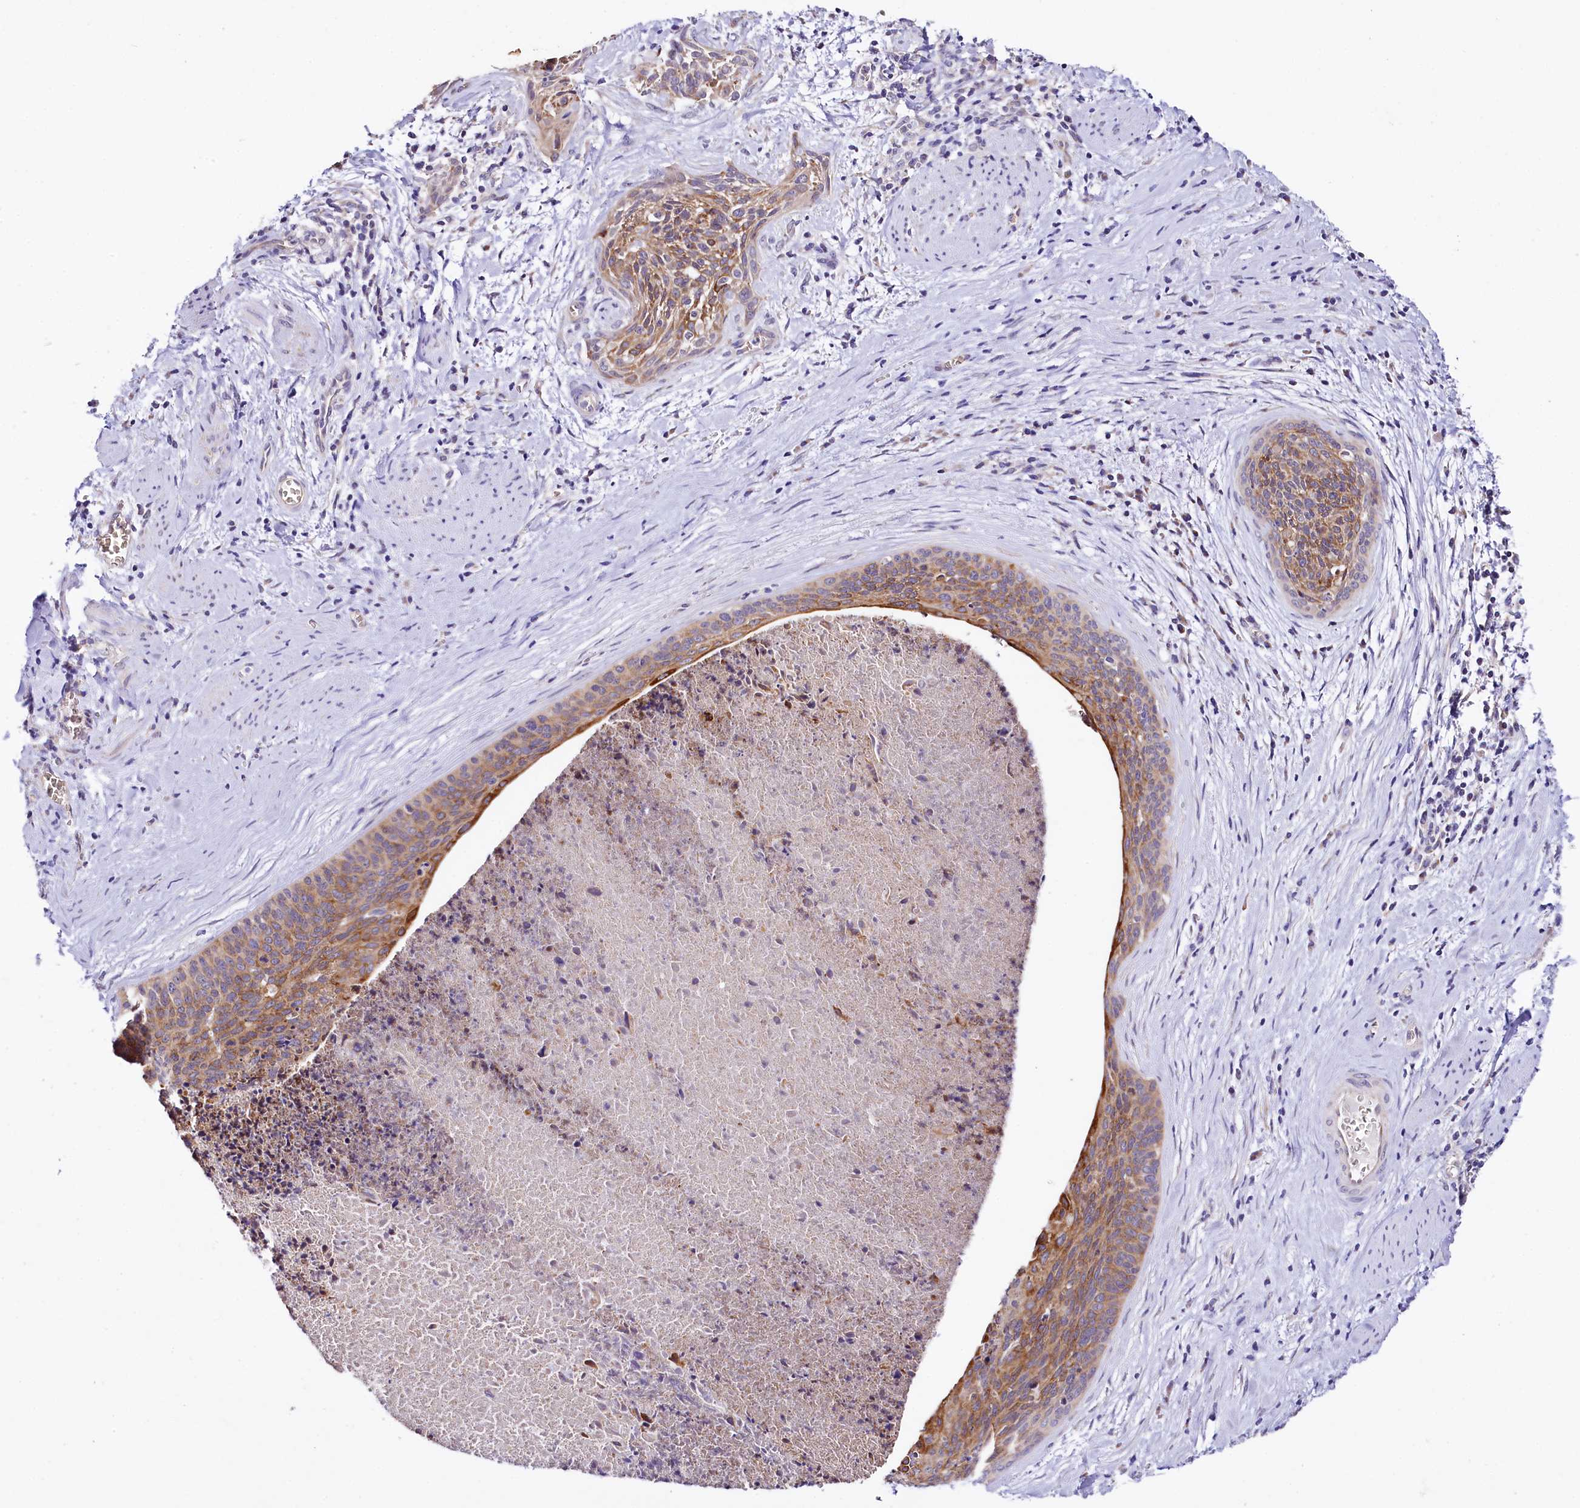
{"staining": {"intensity": "moderate", "quantity": ">75%", "location": "cytoplasmic/membranous"}, "tissue": "cervical cancer", "cell_type": "Tumor cells", "image_type": "cancer", "snomed": [{"axis": "morphology", "description": "Squamous cell carcinoma, NOS"}, {"axis": "topography", "description": "Cervix"}], "caption": "Brown immunohistochemical staining in cervical cancer (squamous cell carcinoma) displays moderate cytoplasmic/membranous positivity in approximately >75% of tumor cells.", "gene": "CEP295", "patient": {"sex": "female", "age": 55}}